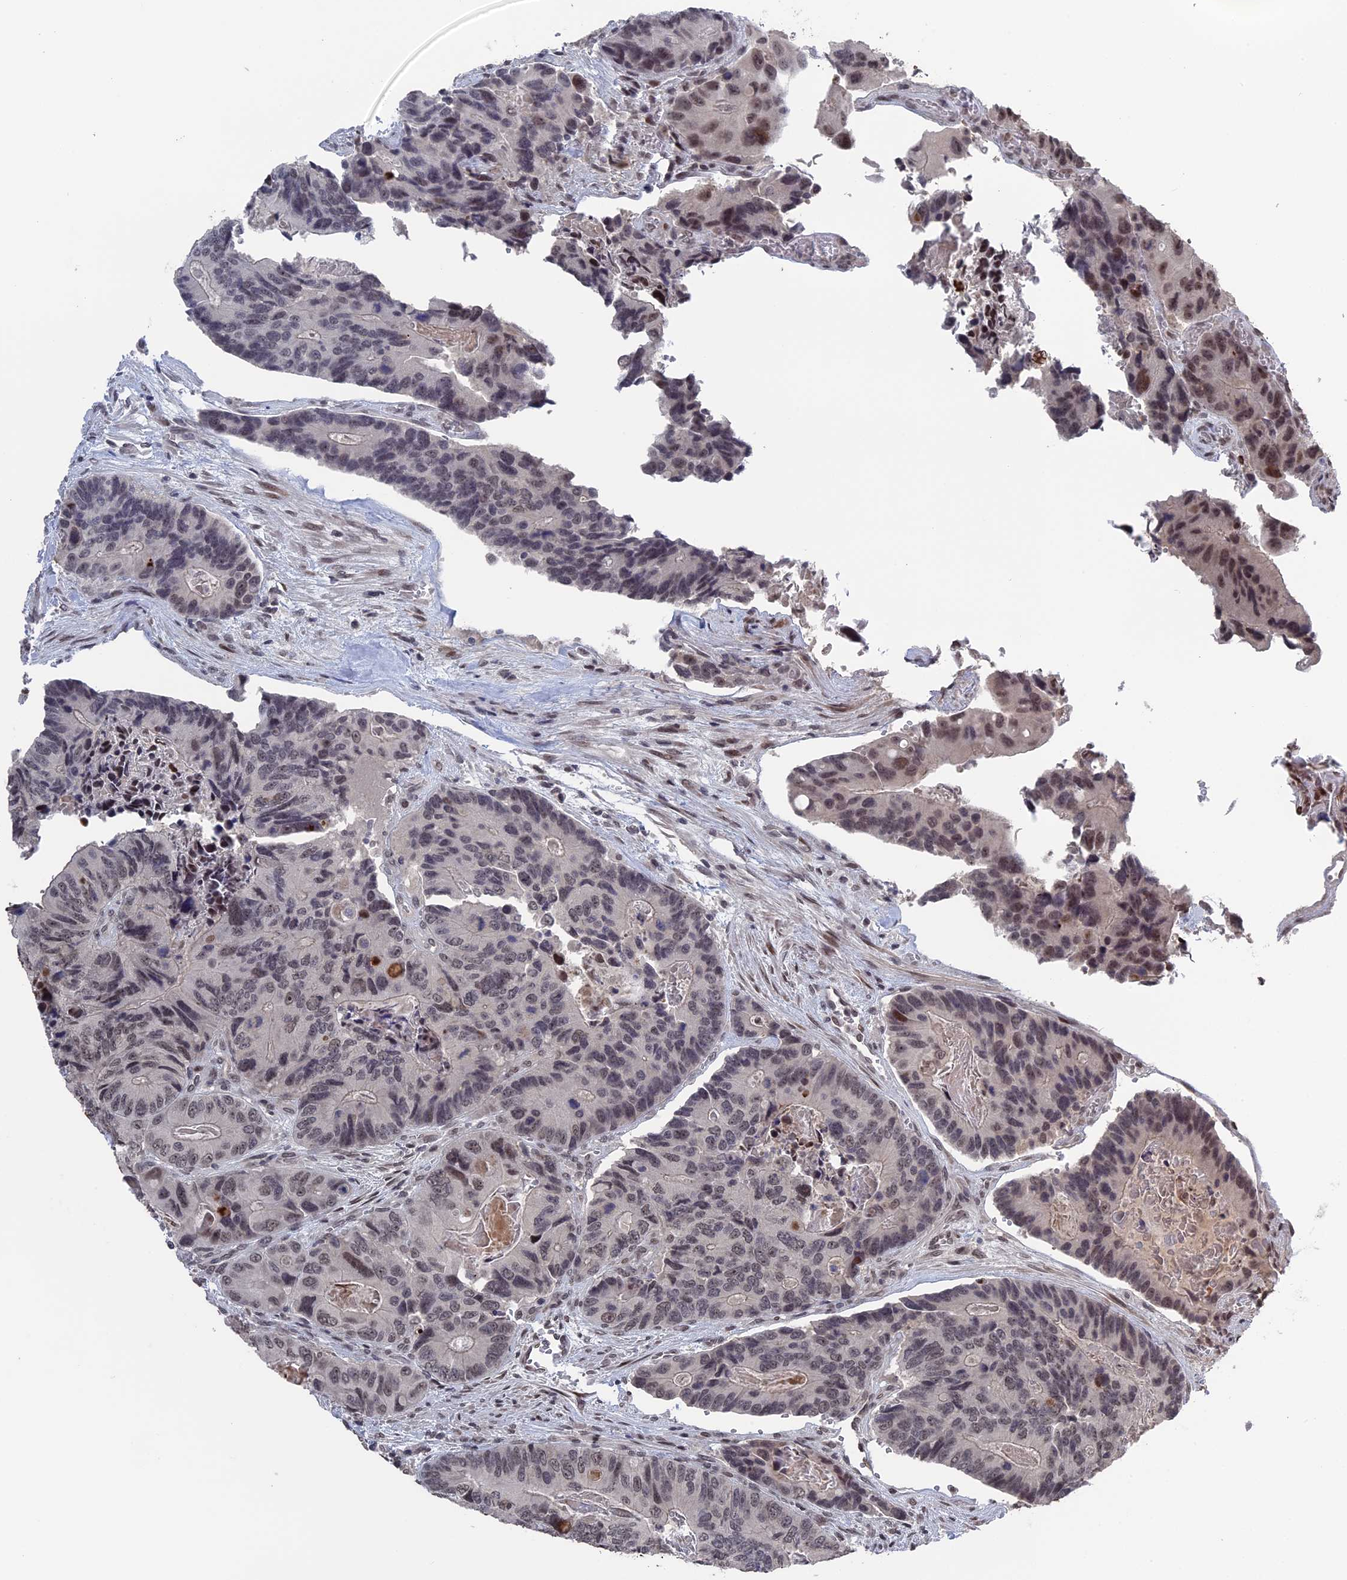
{"staining": {"intensity": "moderate", "quantity": "25%-75%", "location": "nuclear"}, "tissue": "colorectal cancer", "cell_type": "Tumor cells", "image_type": "cancer", "snomed": [{"axis": "morphology", "description": "Adenocarcinoma, NOS"}, {"axis": "topography", "description": "Colon"}], "caption": "Brown immunohistochemical staining in colorectal cancer (adenocarcinoma) reveals moderate nuclear positivity in approximately 25%-75% of tumor cells.", "gene": "NR2C2AP", "patient": {"sex": "male", "age": 84}}